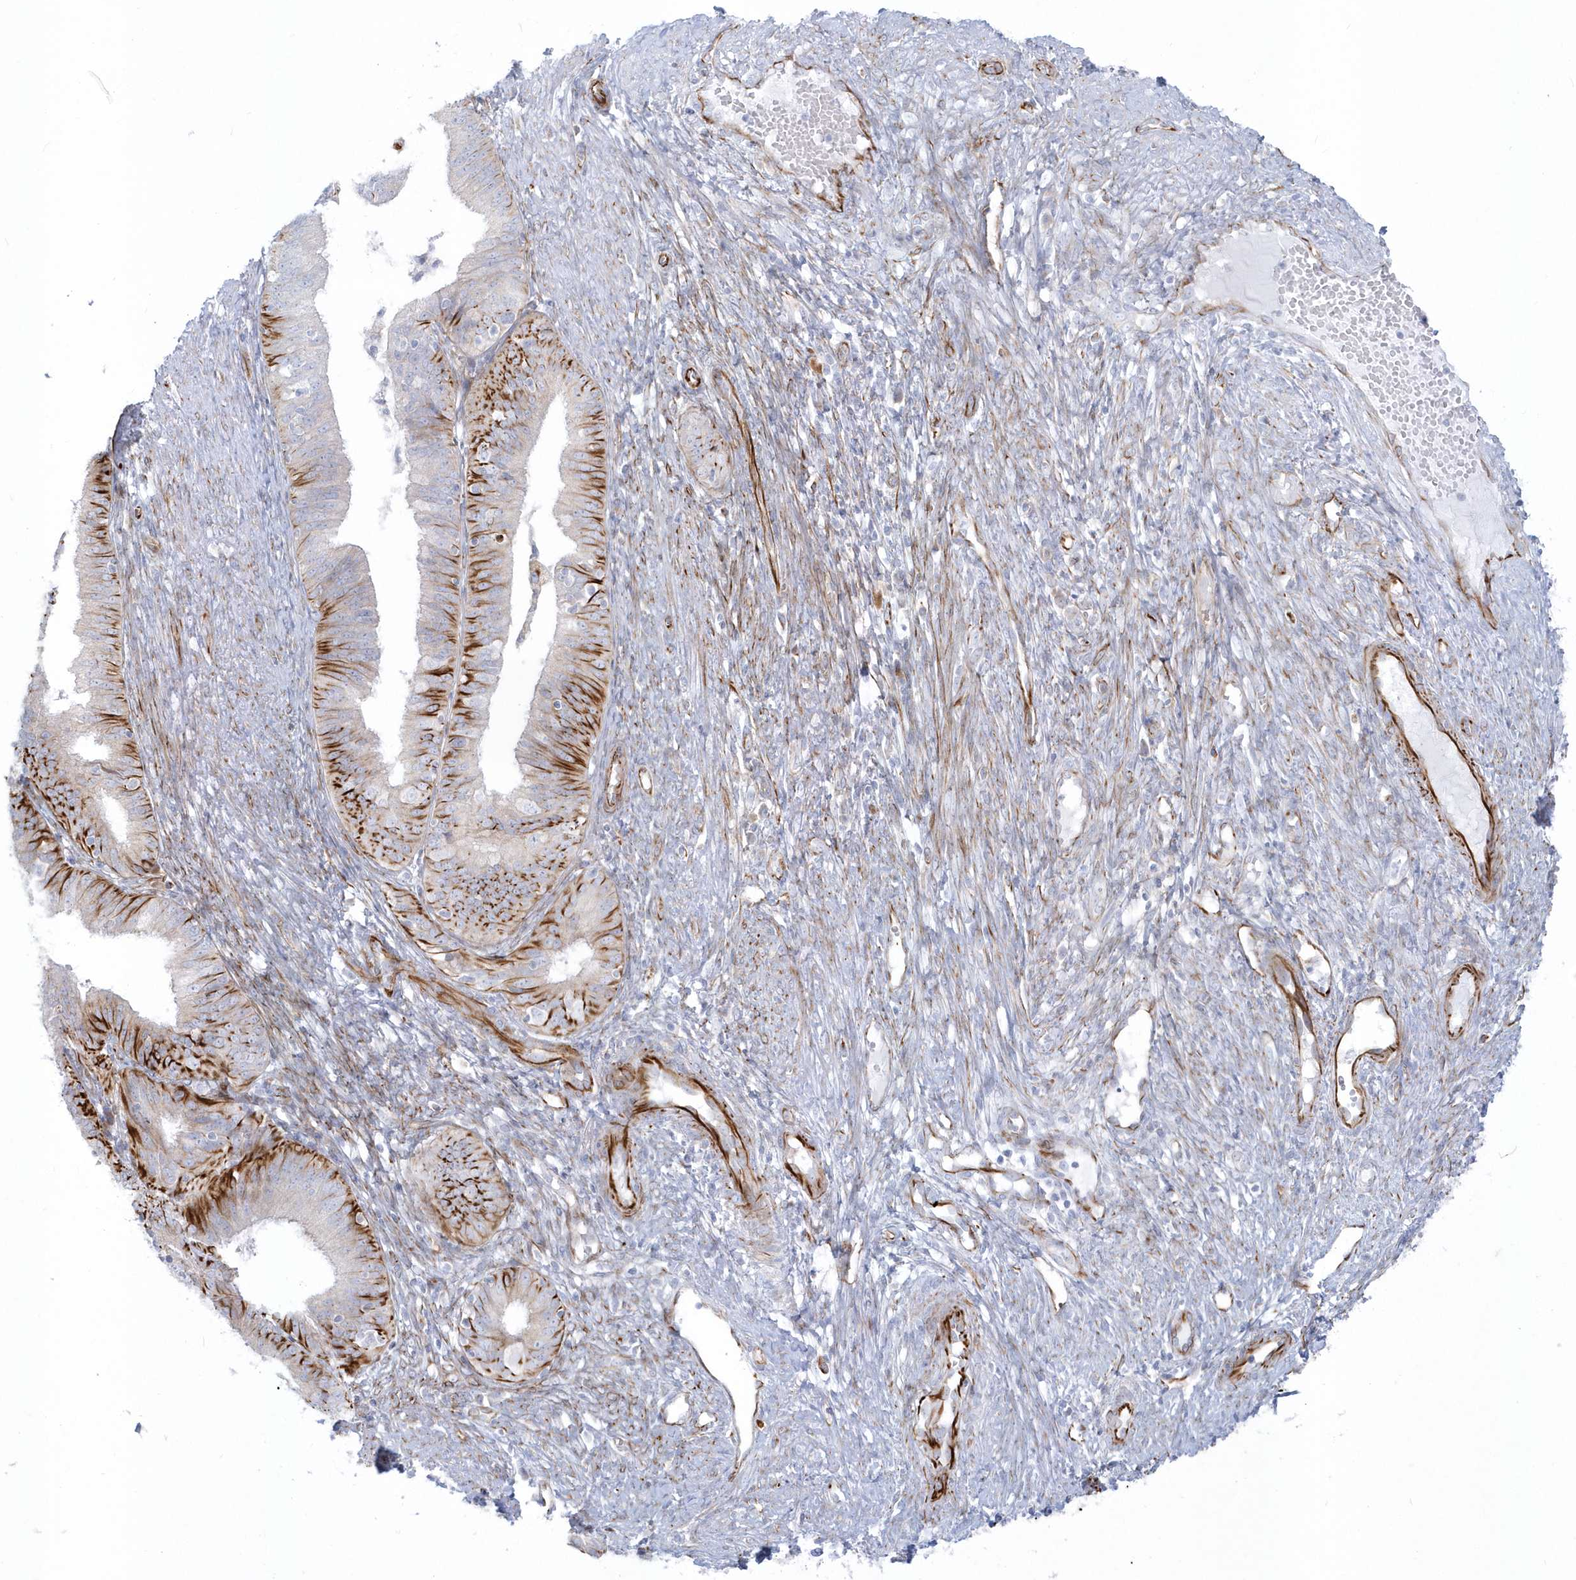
{"staining": {"intensity": "moderate", "quantity": "25%-75%", "location": "cytoplasmic/membranous"}, "tissue": "endometrial cancer", "cell_type": "Tumor cells", "image_type": "cancer", "snomed": [{"axis": "morphology", "description": "Adenocarcinoma, NOS"}, {"axis": "topography", "description": "Endometrium"}], "caption": "Tumor cells display medium levels of moderate cytoplasmic/membranous positivity in approximately 25%-75% of cells in endometrial cancer (adenocarcinoma). The staining was performed using DAB to visualize the protein expression in brown, while the nuclei were stained in blue with hematoxylin (Magnification: 20x).", "gene": "PPIL6", "patient": {"sex": "female", "age": 51}}